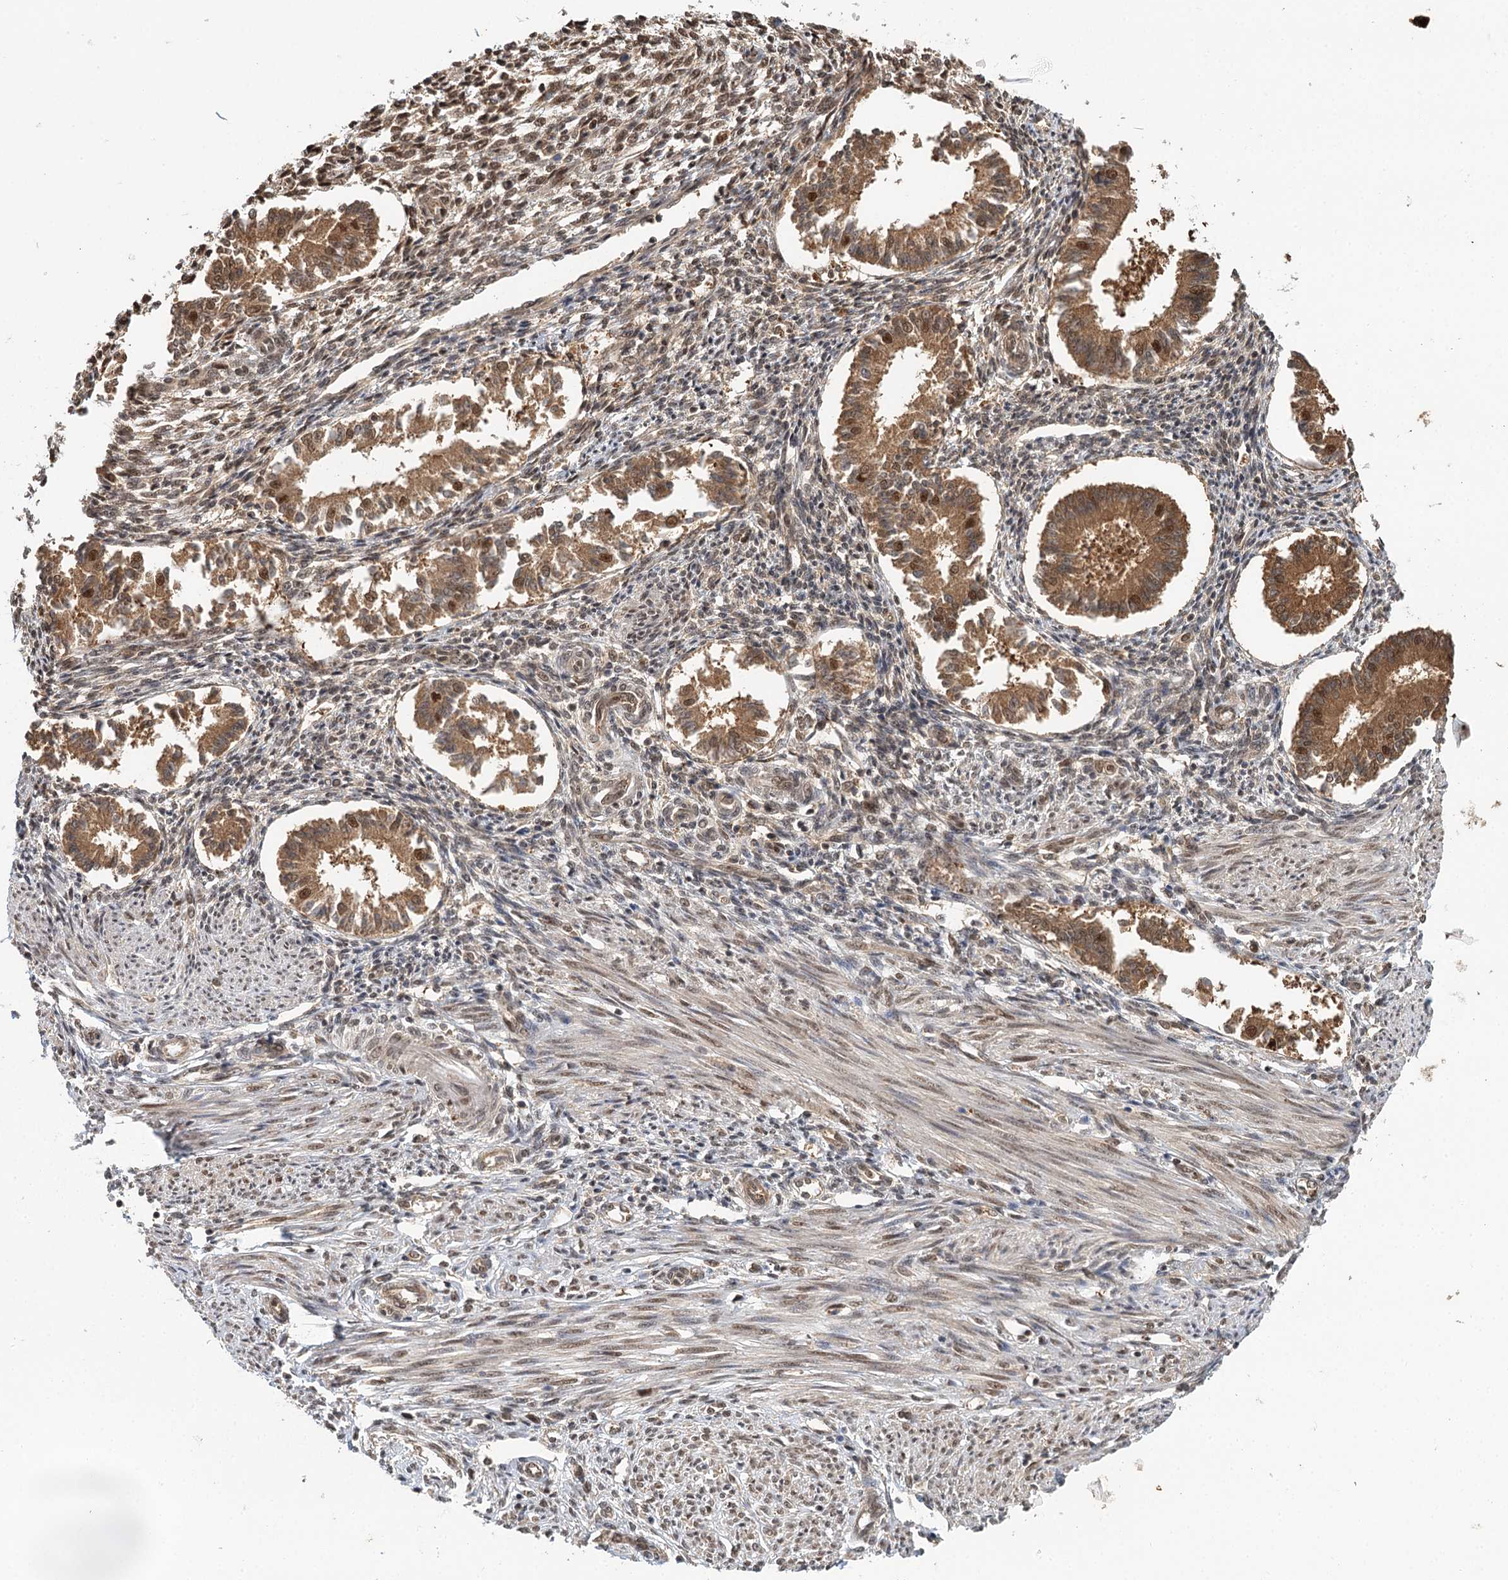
{"staining": {"intensity": "moderate", "quantity": "25%-75%", "location": "cytoplasmic/membranous,nuclear"}, "tissue": "endometrium", "cell_type": "Cells in endometrial stroma", "image_type": "normal", "snomed": [{"axis": "morphology", "description": "Normal tissue, NOS"}, {"axis": "topography", "description": "Uterus"}, {"axis": "topography", "description": "Endometrium"}], "caption": "Brown immunohistochemical staining in unremarkable human endometrium reveals moderate cytoplasmic/membranous,nuclear expression in about 25%-75% of cells in endometrial stroma. (DAB IHC with brightfield microscopy, high magnification).", "gene": "N6AMT1", "patient": {"sex": "female", "age": 48}}